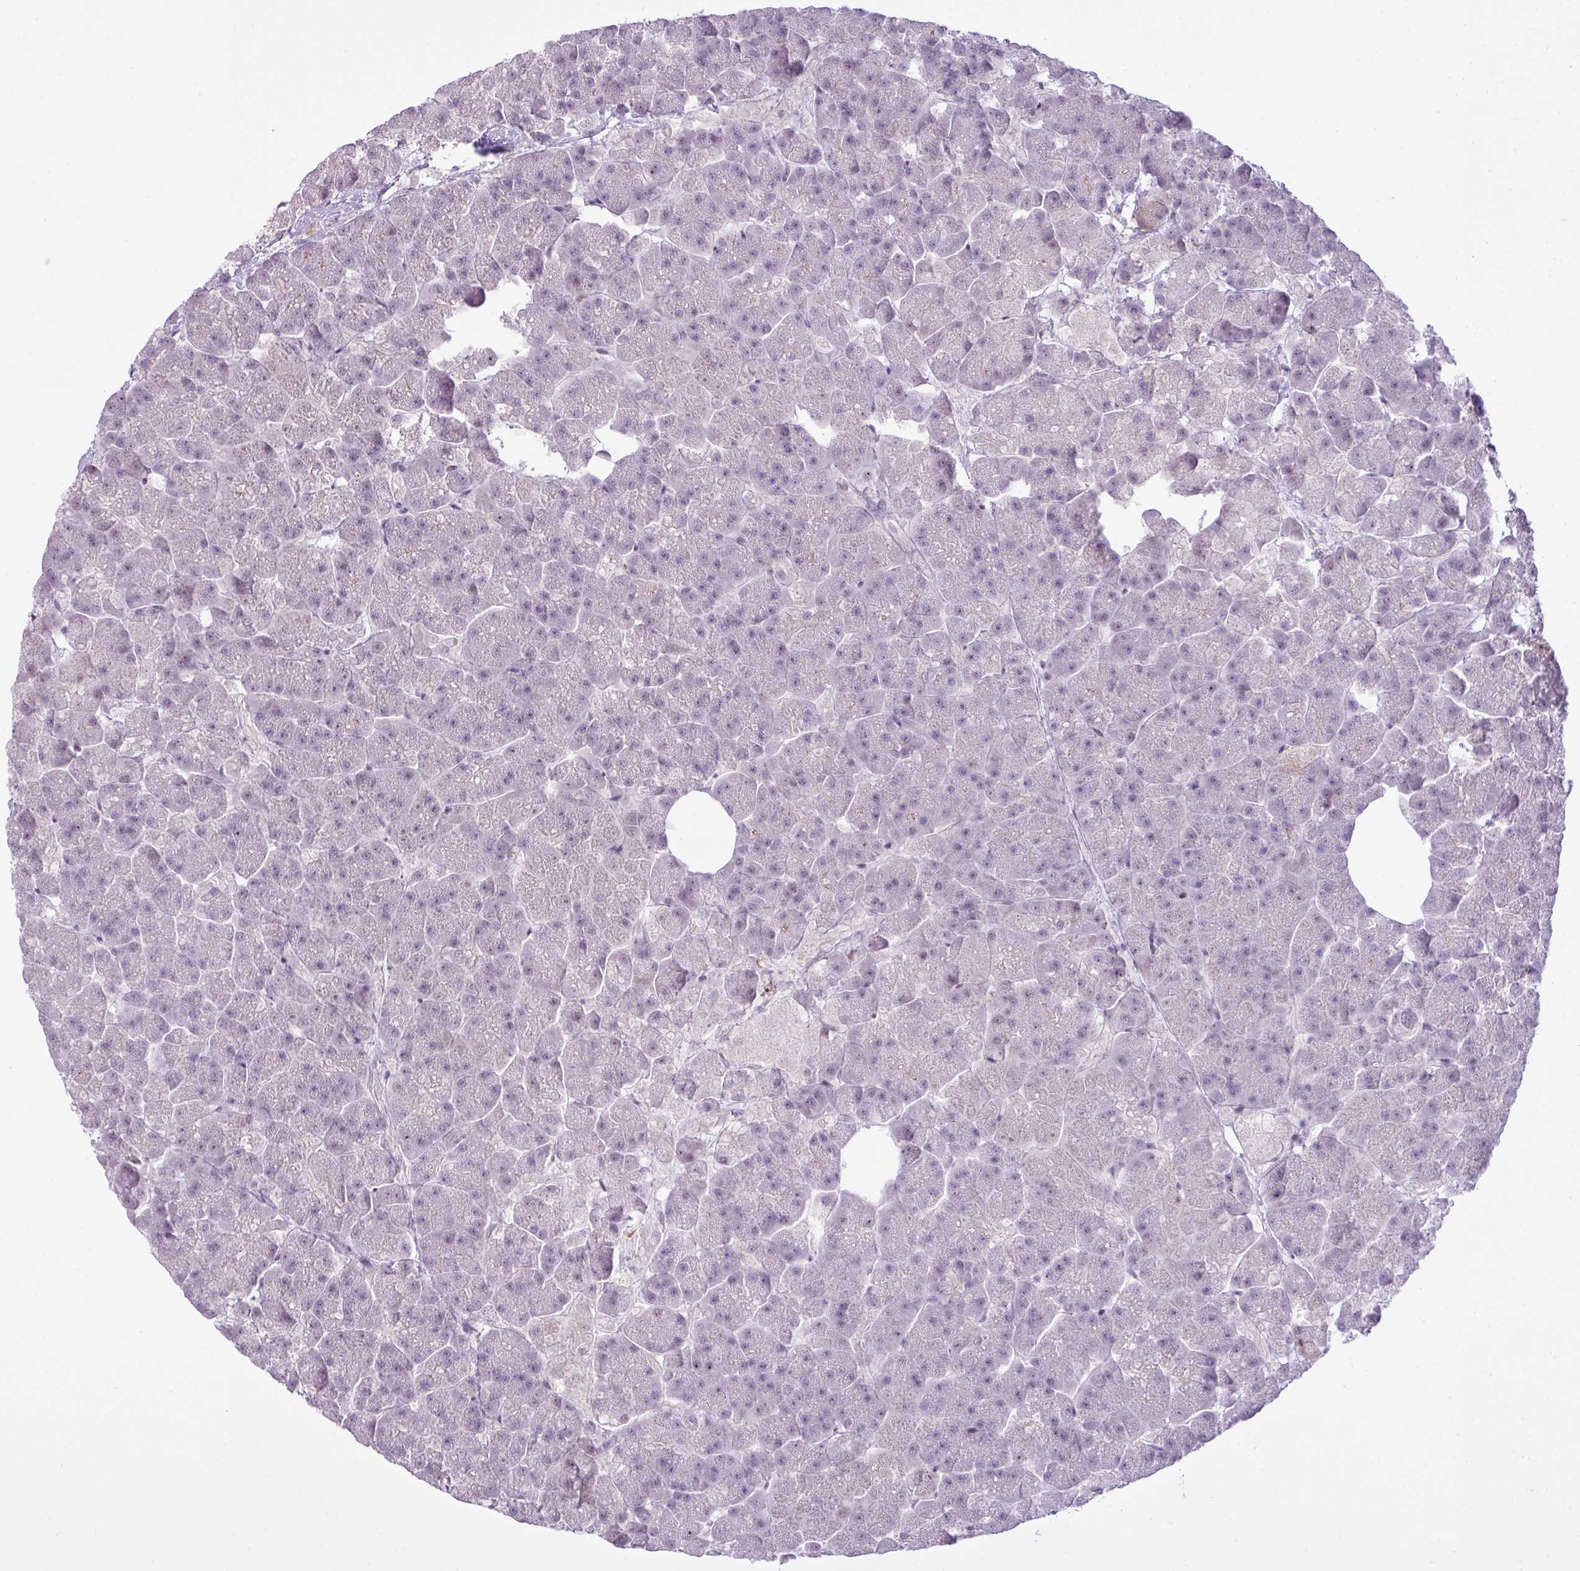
{"staining": {"intensity": "moderate", "quantity": "<25%", "location": "cytoplasmic/membranous"}, "tissue": "pancreas", "cell_type": "Exocrine glandular cells", "image_type": "normal", "snomed": [{"axis": "morphology", "description": "Normal tissue, NOS"}, {"axis": "topography", "description": "Pancreas"}, {"axis": "topography", "description": "Peripheral nerve tissue"}], "caption": "Human pancreas stained with a brown dye reveals moderate cytoplasmic/membranous positive staining in approximately <25% of exocrine glandular cells.", "gene": "ZNF688", "patient": {"sex": "male", "age": 54}}